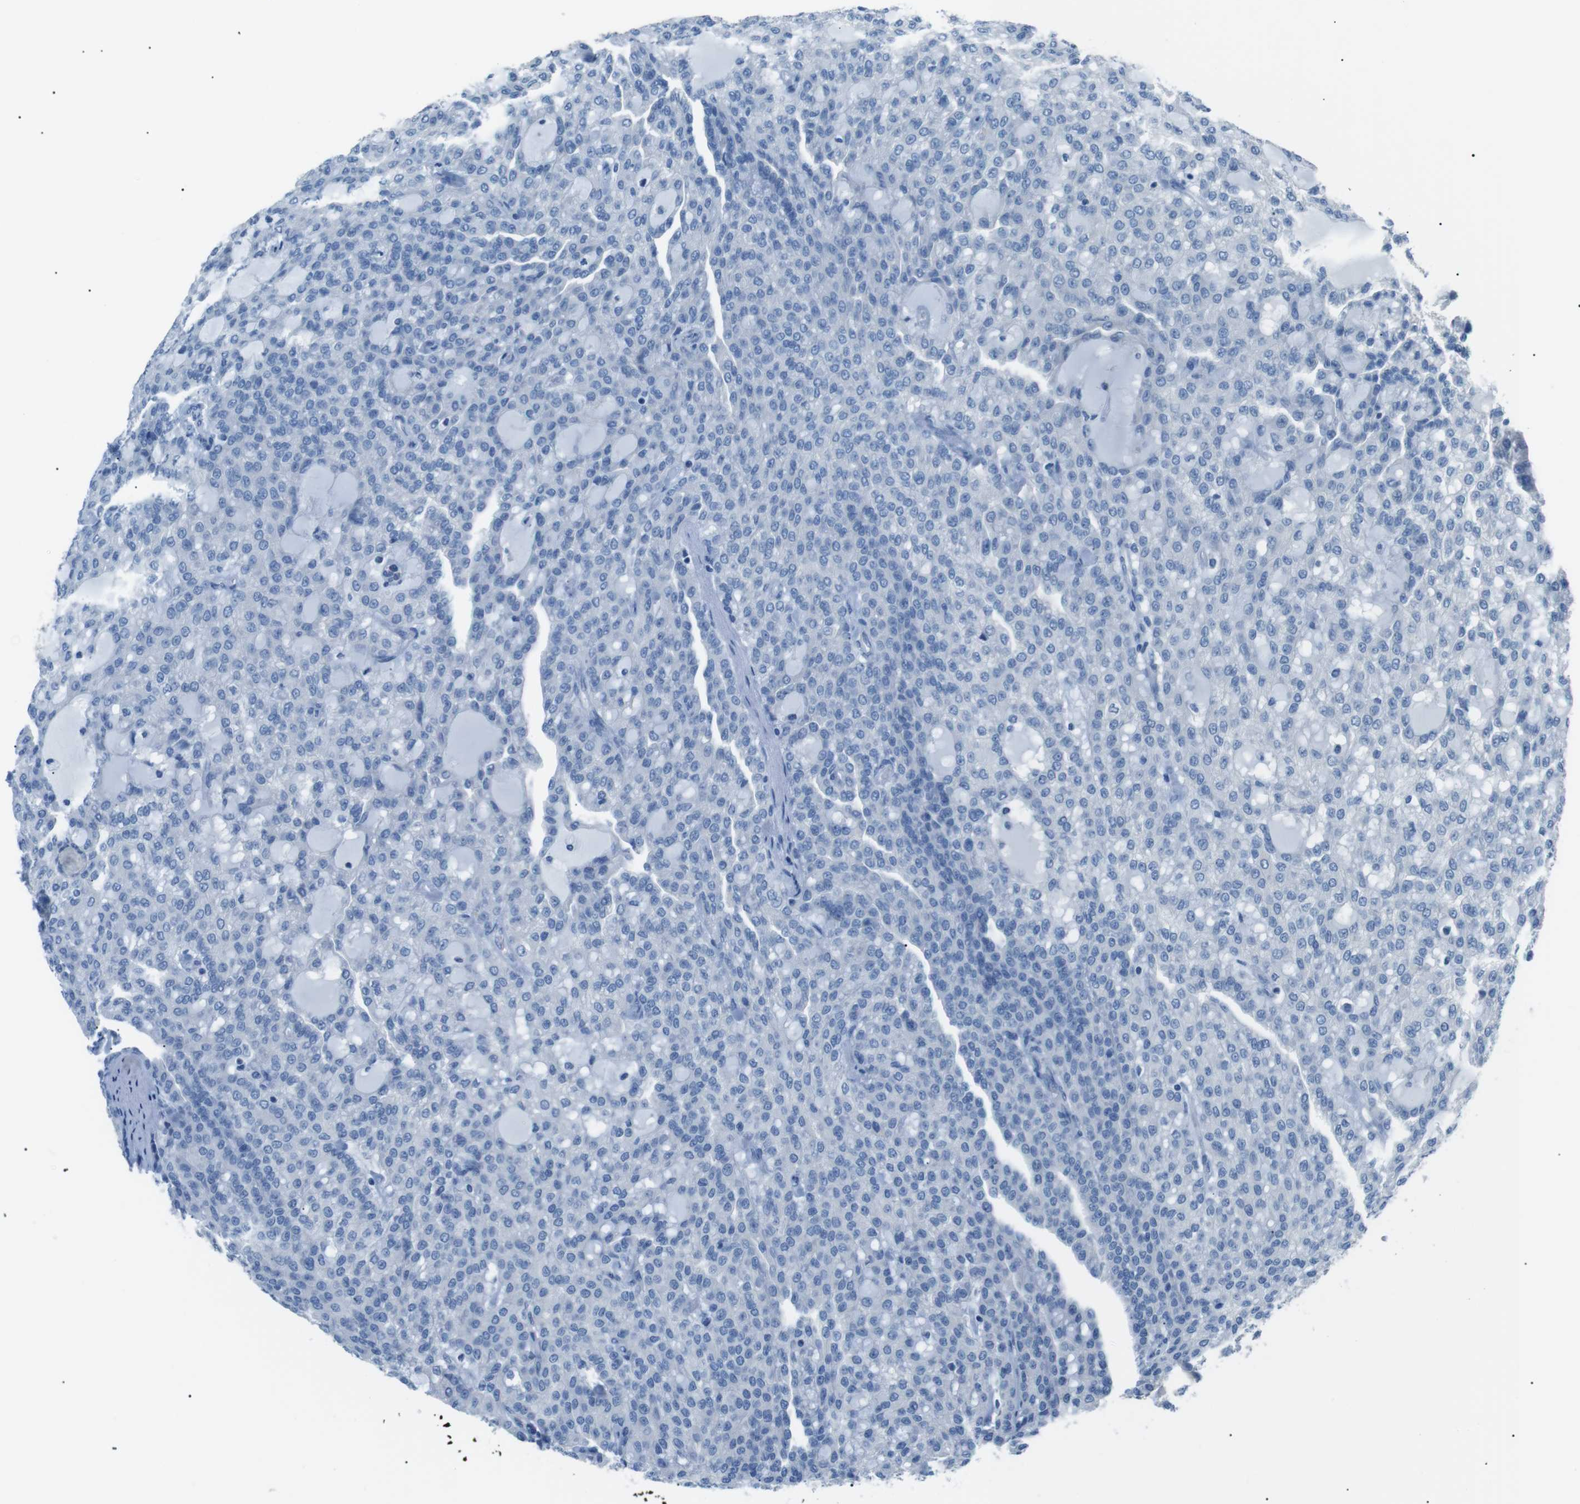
{"staining": {"intensity": "negative", "quantity": "none", "location": "none"}, "tissue": "renal cancer", "cell_type": "Tumor cells", "image_type": "cancer", "snomed": [{"axis": "morphology", "description": "Adenocarcinoma, NOS"}, {"axis": "topography", "description": "Kidney"}], "caption": "Renal adenocarcinoma stained for a protein using immunohistochemistry (IHC) shows no positivity tumor cells.", "gene": "CDH26", "patient": {"sex": "male", "age": 63}}